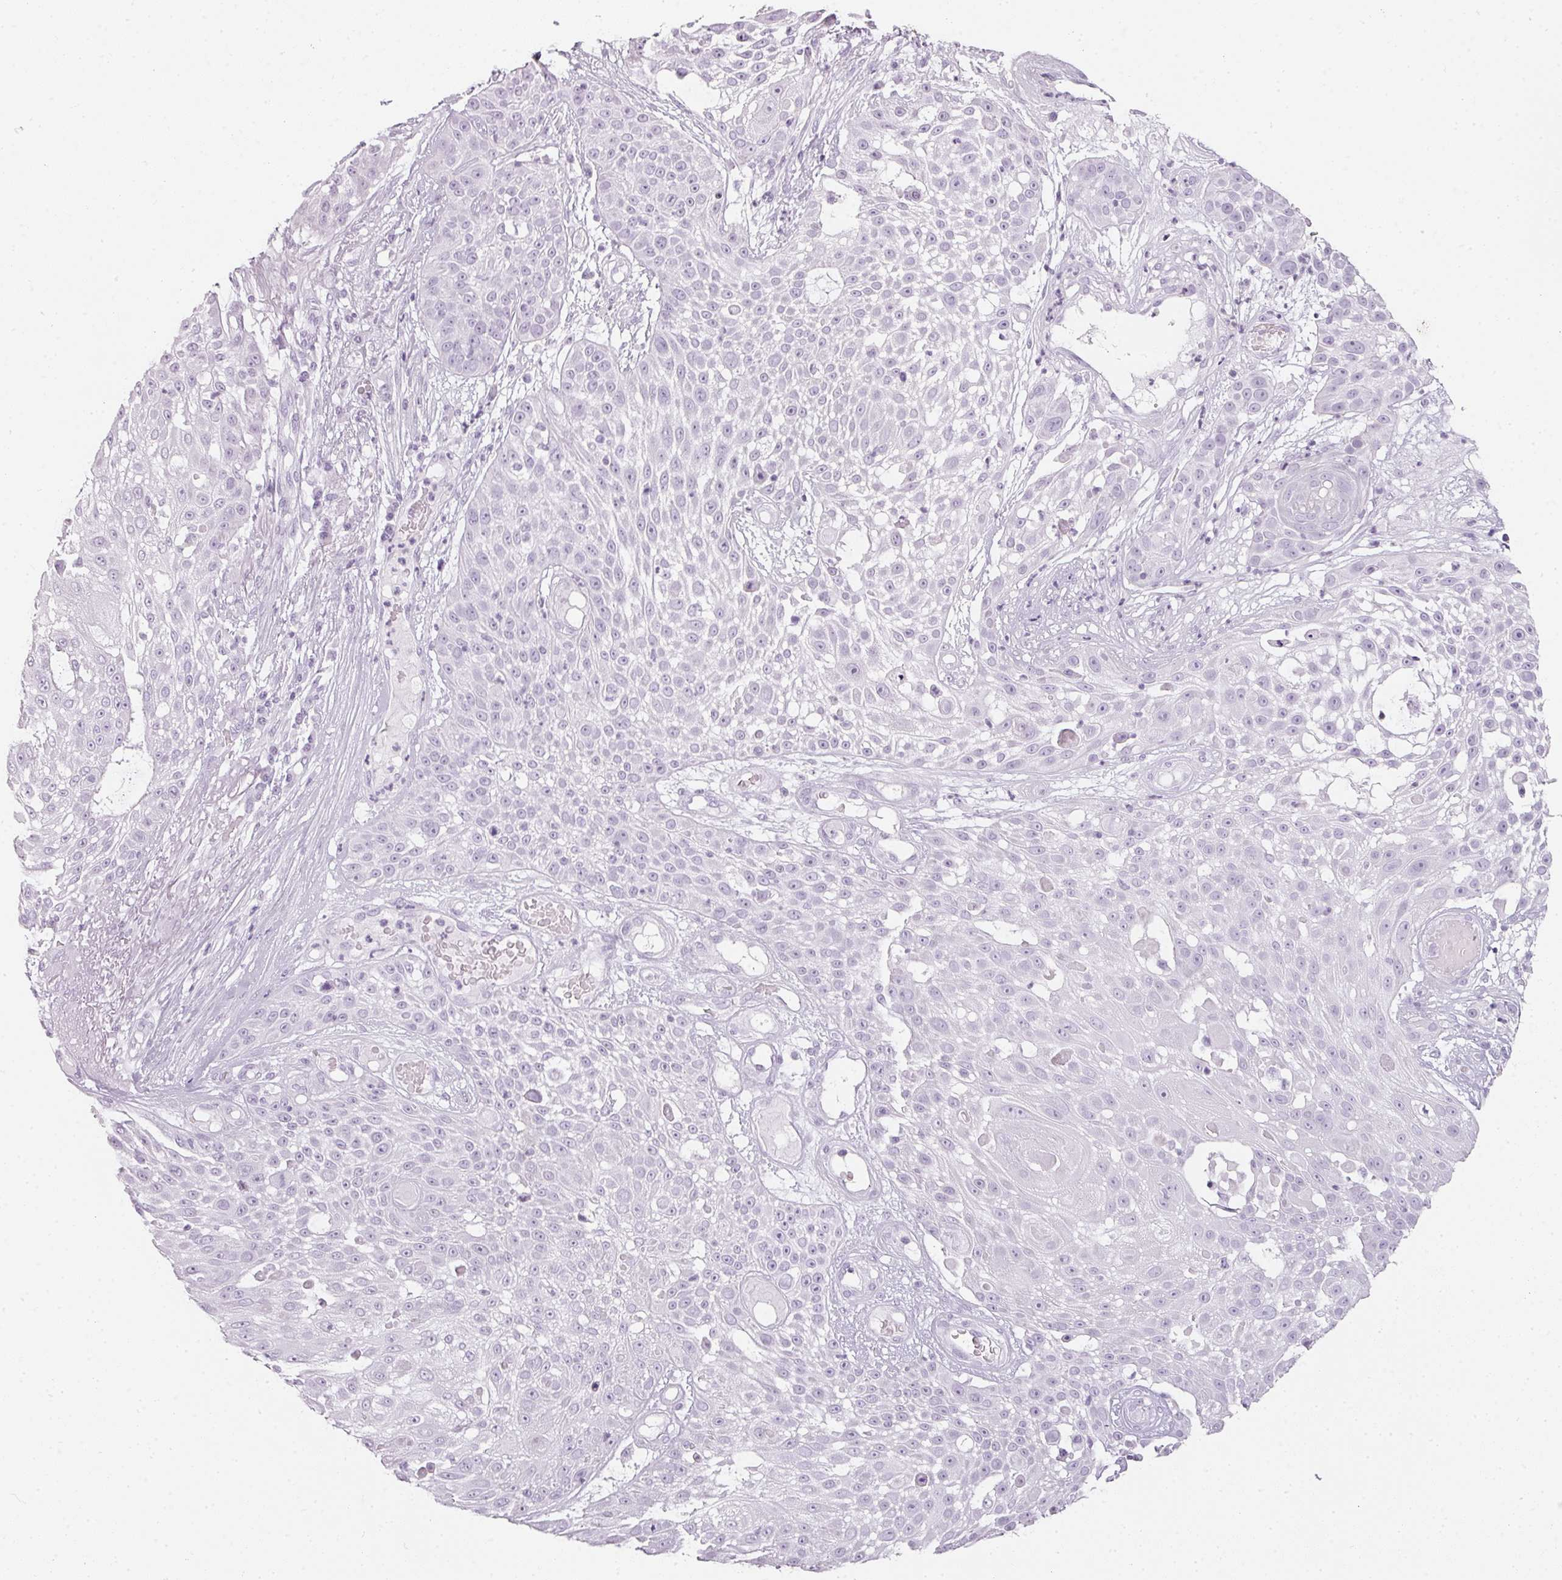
{"staining": {"intensity": "negative", "quantity": "none", "location": "none"}, "tissue": "skin cancer", "cell_type": "Tumor cells", "image_type": "cancer", "snomed": [{"axis": "morphology", "description": "Squamous cell carcinoma, NOS"}, {"axis": "topography", "description": "Skin"}], "caption": "Immunohistochemistry image of neoplastic tissue: human skin squamous cell carcinoma stained with DAB displays no significant protein positivity in tumor cells. (IHC, brightfield microscopy, high magnification).", "gene": "TMEM42", "patient": {"sex": "female", "age": 86}}